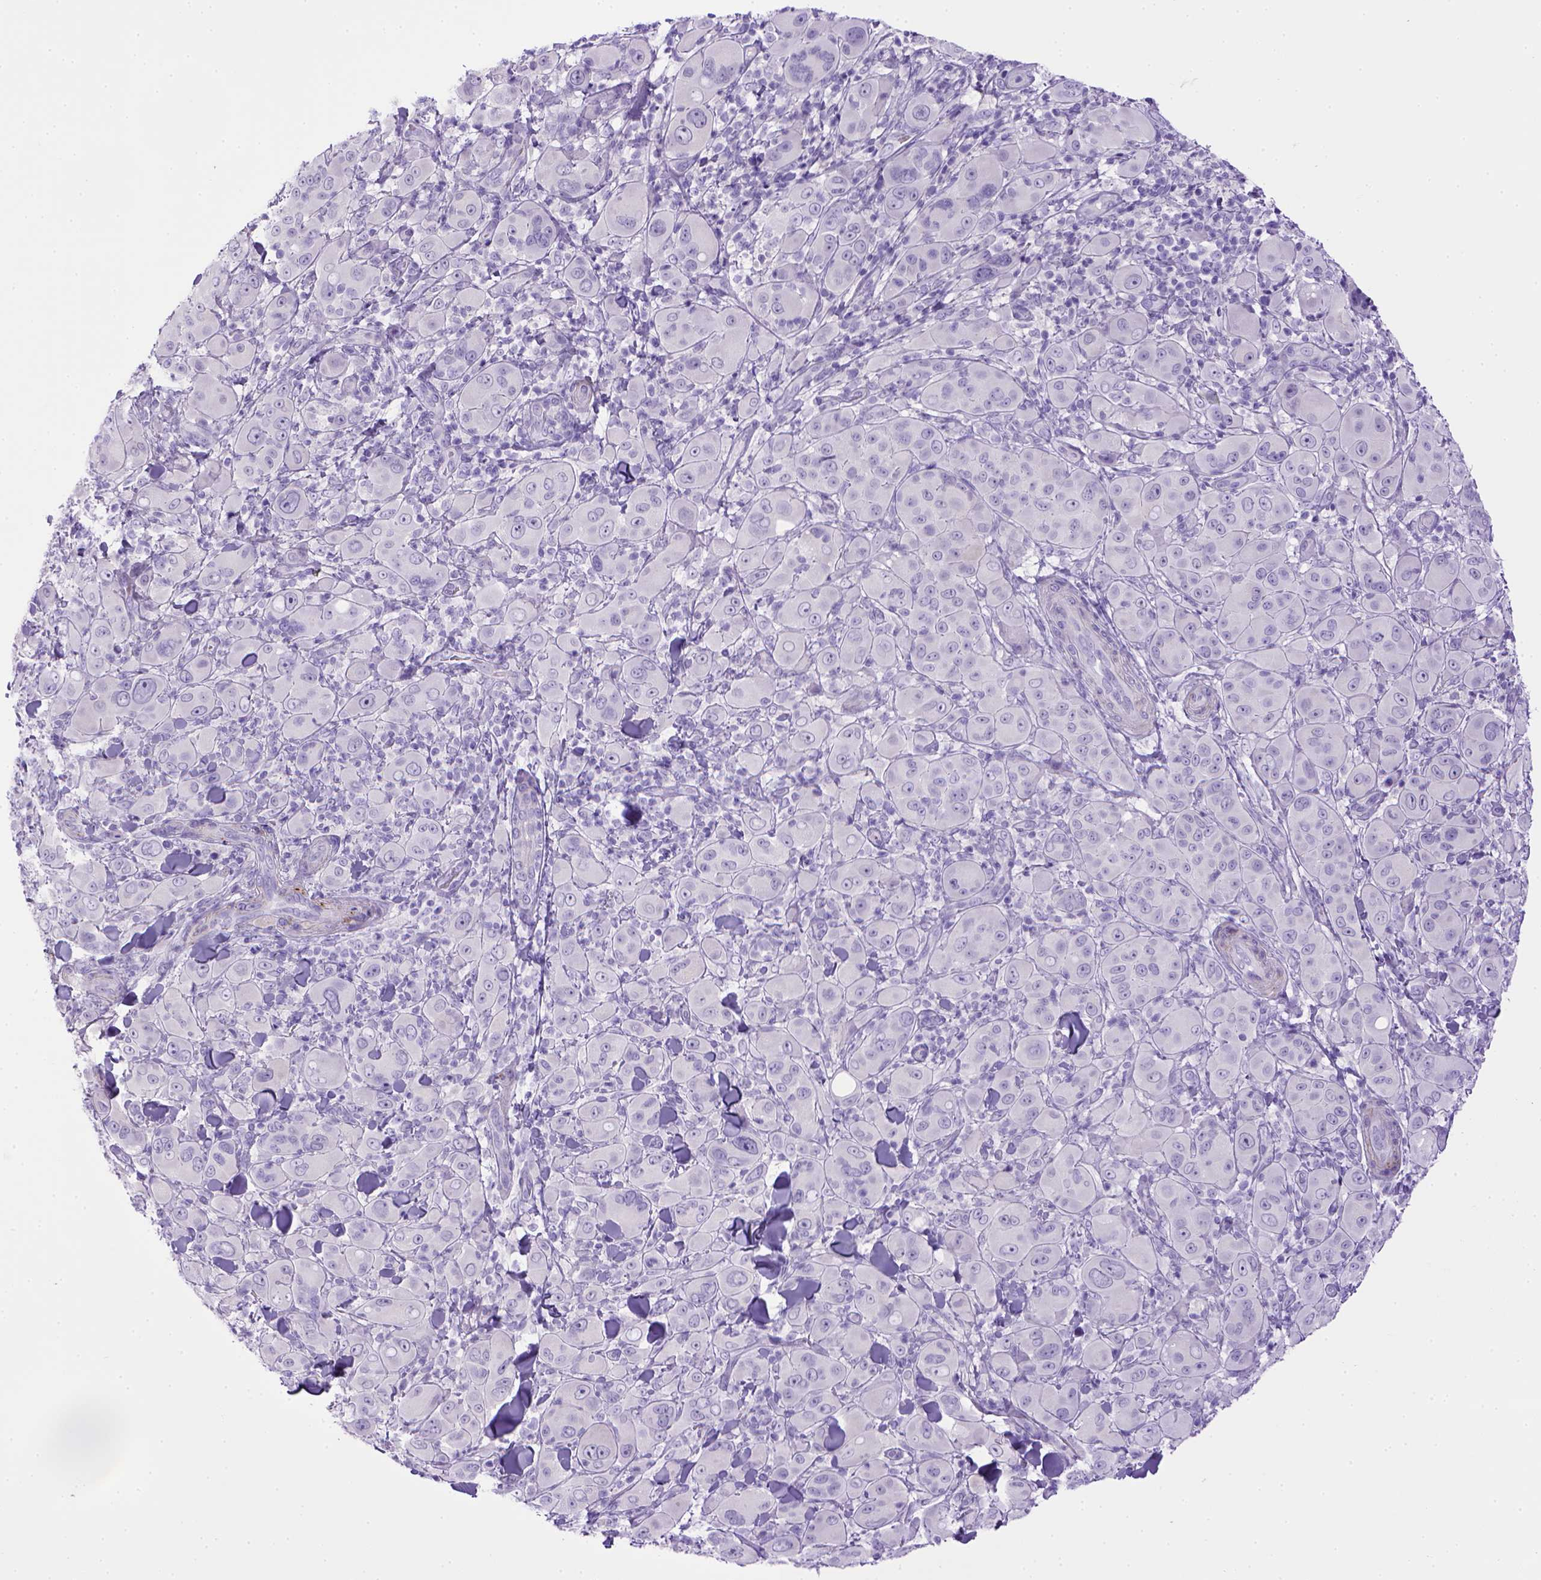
{"staining": {"intensity": "negative", "quantity": "none", "location": "none"}, "tissue": "melanoma", "cell_type": "Tumor cells", "image_type": "cancer", "snomed": [{"axis": "morphology", "description": "Malignant melanoma, NOS"}, {"axis": "topography", "description": "Skin"}], "caption": "This photomicrograph is of melanoma stained with immunohistochemistry to label a protein in brown with the nuclei are counter-stained blue. There is no expression in tumor cells. (DAB (3,3'-diaminobenzidine) IHC, high magnification).", "gene": "BAAT", "patient": {"sex": "female", "age": 87}}